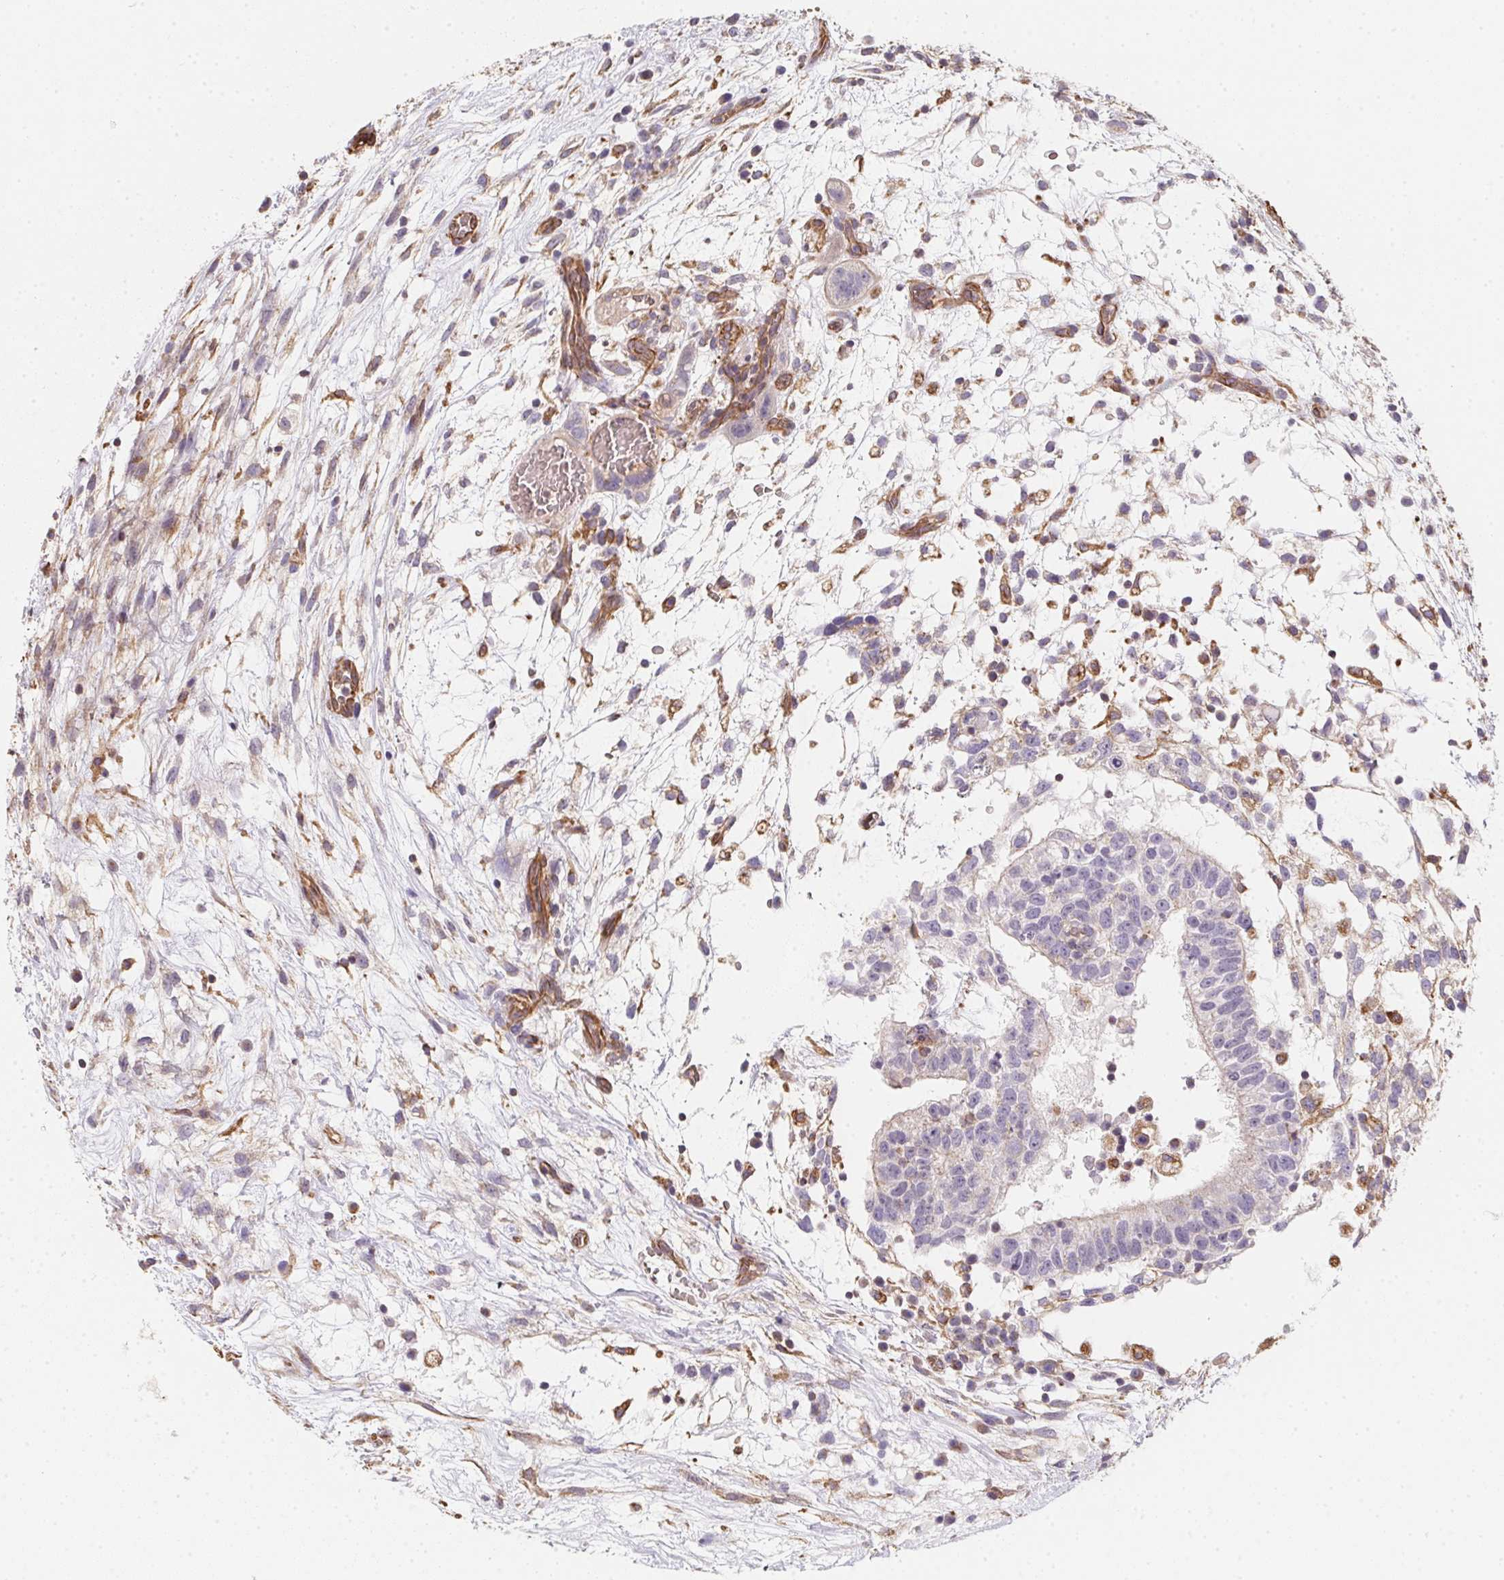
{"staining": {"intensity": "negative", "quantity": "none", "location": "none"}, "tissue": "testis cancer", "cell_type": "Tumor cells", "image_type": "cancer", "snomed": [{"axis": "morphology", "description": "Normal tissue, NOS"}, {"axis": "morphology", "description": "Carcinoma, Embryonal, NOS"}, {"axis": "topography", "description": "Testis"}], "caption": "IHC histopathology image of human testis embryonal carcinoma stained for a protein (brown), which shows no staining in tumor cells.", "gene": "TBKBP1", "patient": {"sex": "male", "age": 32}}